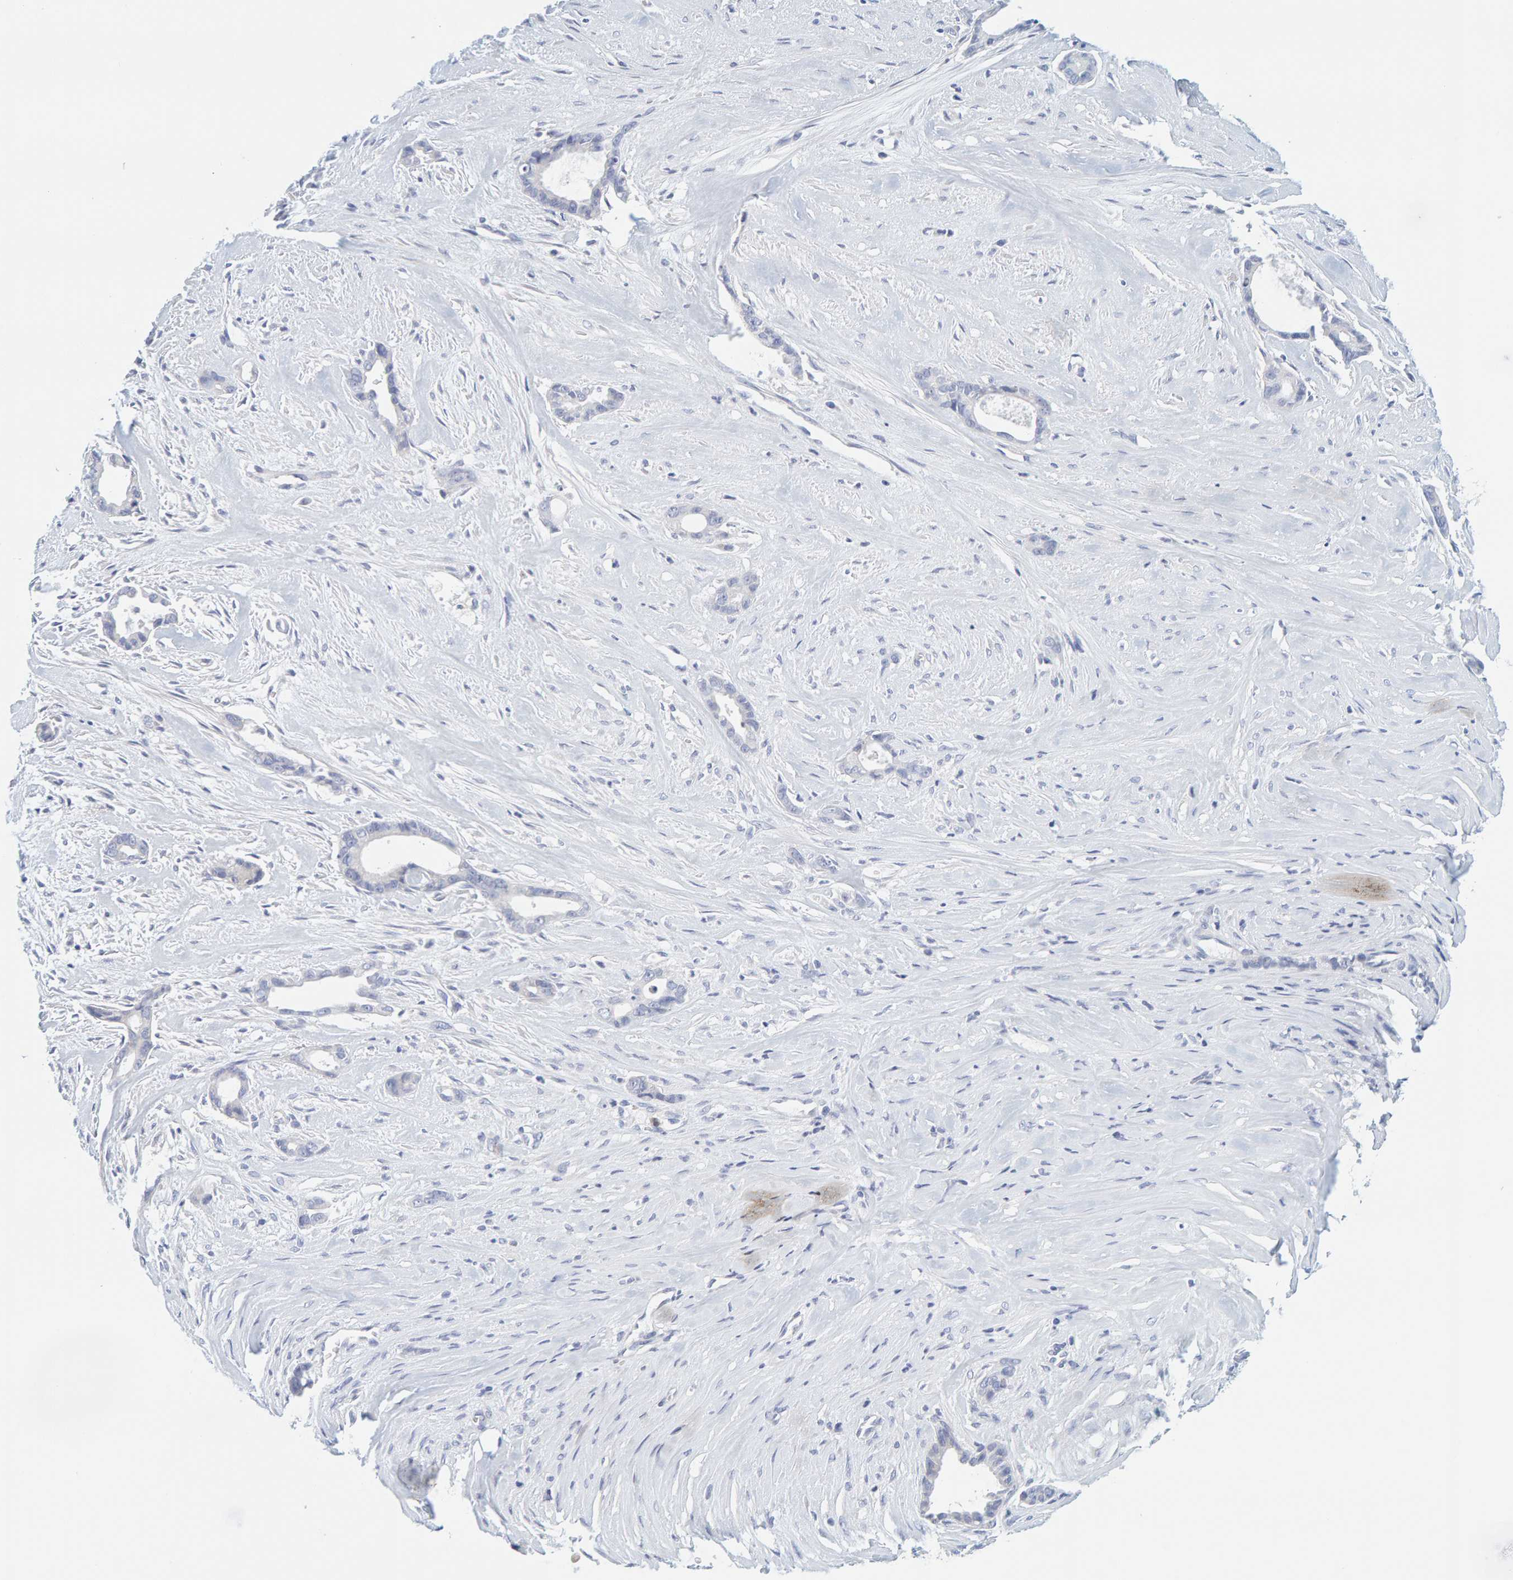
{"staining": {"intensity": "negative", "quantity": "none", "location": "none"}, "tissue": "liver cancer", "cell_type": "Tumor cells", "image_type": "cancer", "snomed": [{"axis": "morphology", "description": "Cholangiocarcinoma"}, {"axis": "topography", "description": "Liver"}], "caption": "Protein analysis of liver cancer (cholangiocarcinoma) shows no significant positivity in tumor cells.", "gene": "MOG", "patient": {"sex": "female", "age": 55}}